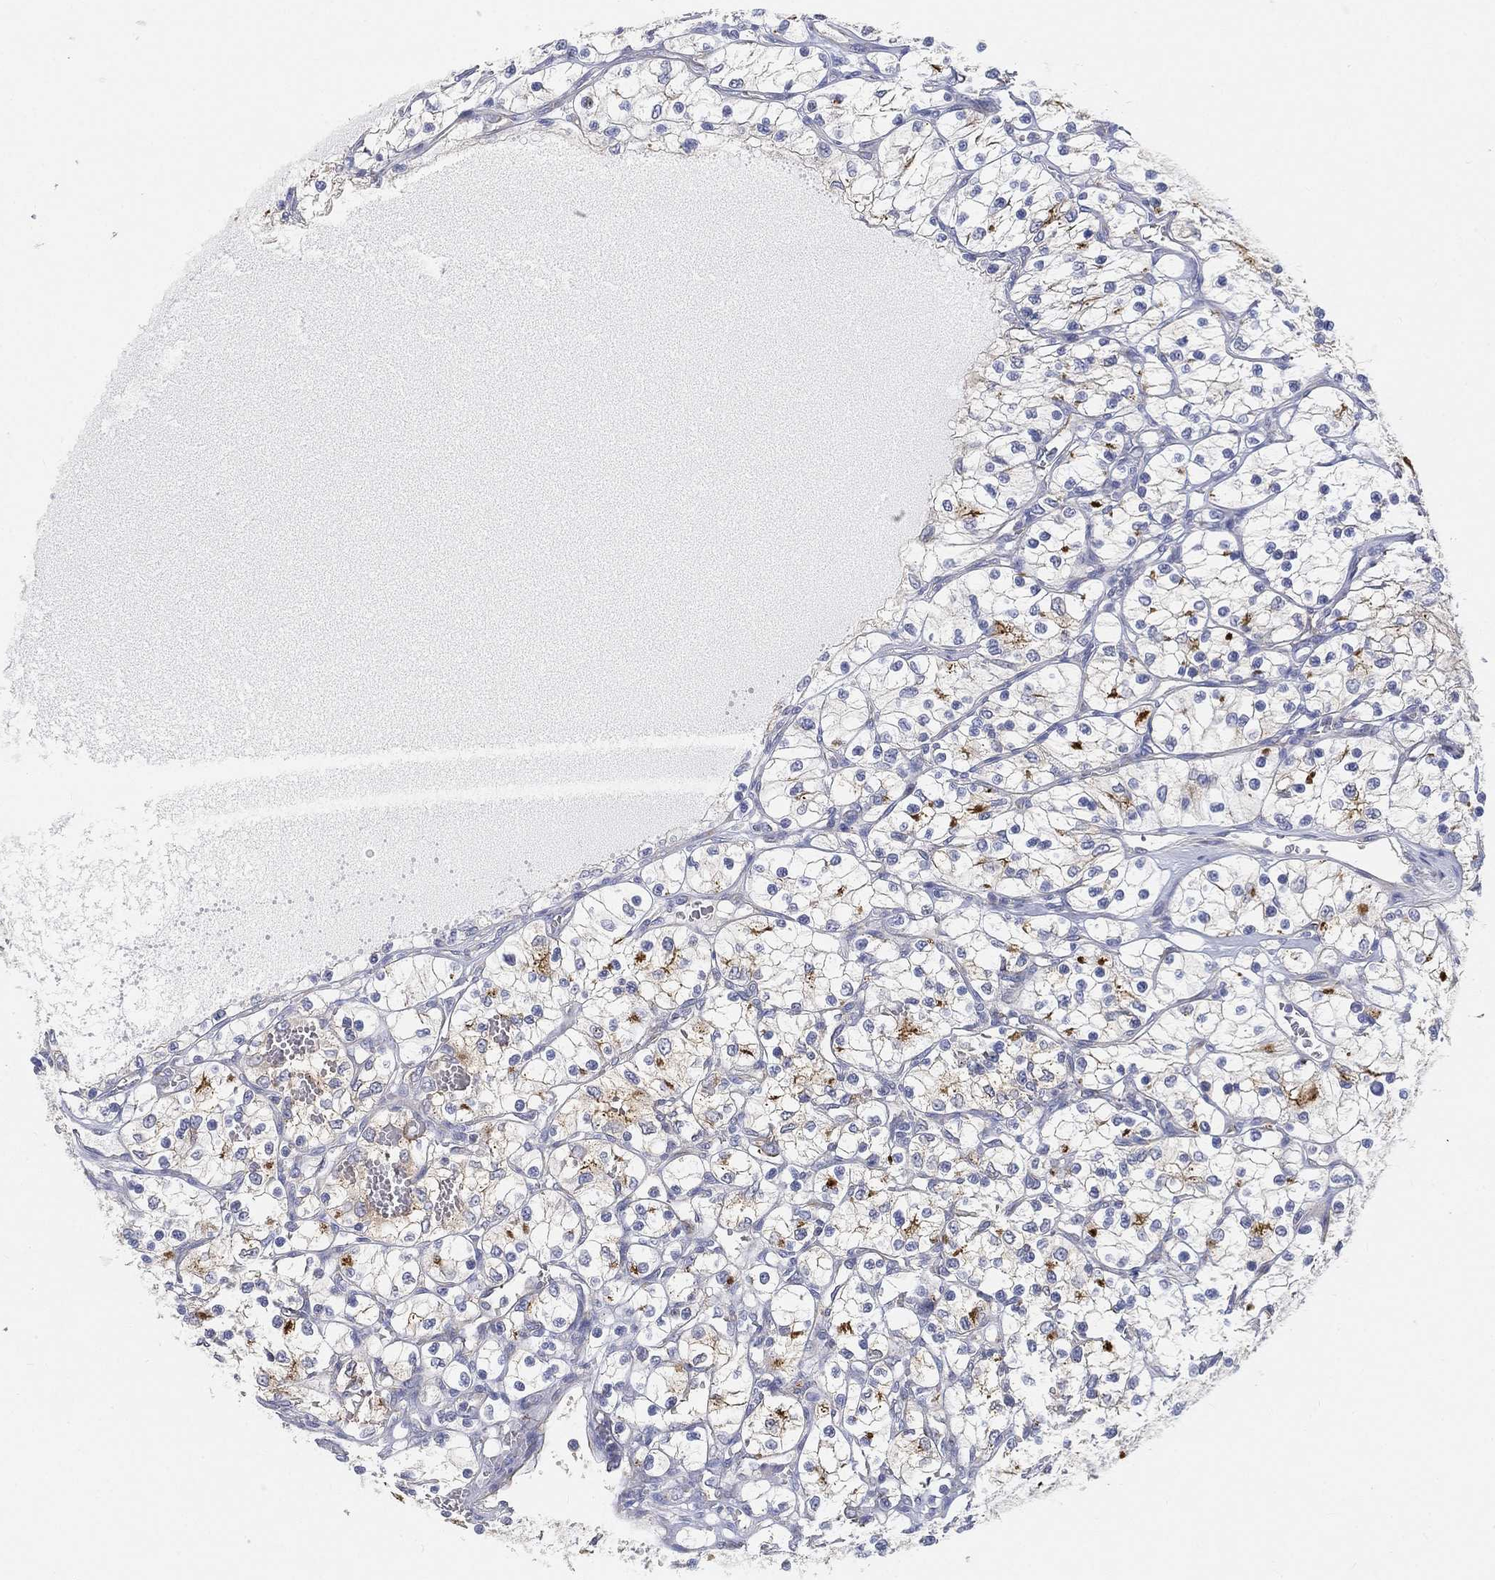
{"staining": {"intensity": "strong", "quantity": "<25%", "location": "cytoplasmic/membranous"}, "tissue": "renal cancer", "cell_type": "Tumor cells", "image_type": "cancer", "snomed": [{"axis": "morphology", "description": "Adenocarcinoma, NOS"}, {"axis": "topography", "description": "Kidney"}], "caption": "High-magnification brightfield microscopy of adenocarcinoma (renal) stained with DAB (3,3'-diaminobenzidine) (brown) and counterstained with hematoxylin (blue). tumor cells exhibit strong cytoplasmic/membranous staining is present in approximately<25% of cells.", "gene": "TMEM25", "patient": {"sex": "female", "age": 69}}